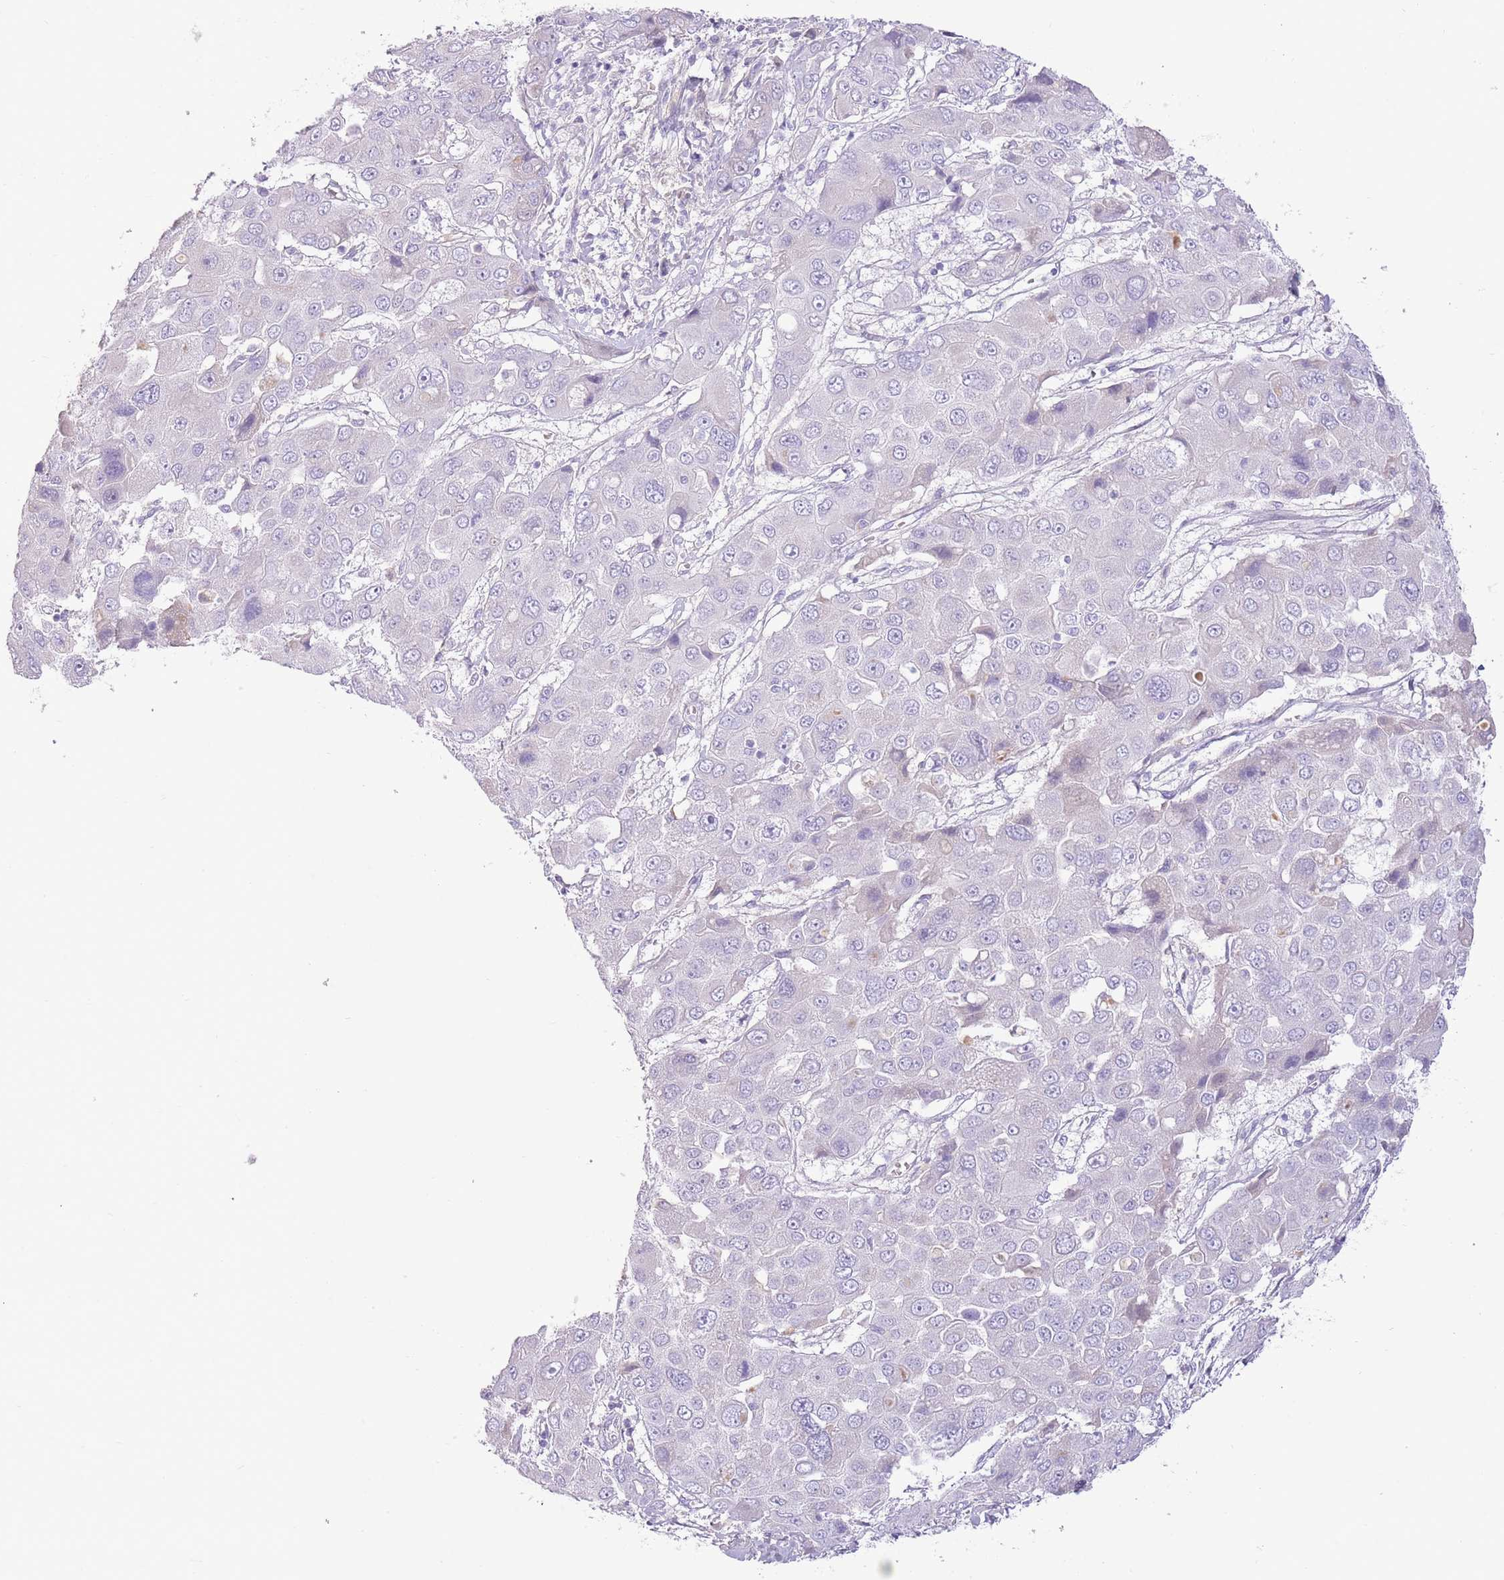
{"staining": {"intensity": "negative", "quantity": "none", "location": "none"}, "tissue": "liver cancer", "cell_type": "Tumor cells", "image_type": "cancer", "snomed": [{"axis": "morphology", "description": "Cholangiocarcinoma"}, {"axis": "topography", "description": "Liver"}], "caption": "Tumor cells are negative for brown protein staining in liver cancer. (DAB (3,3'-diaminobenzidine) IHC, high magnification).", "gene": "TOX2", "patient": {"sex": "male", "age": 67}}